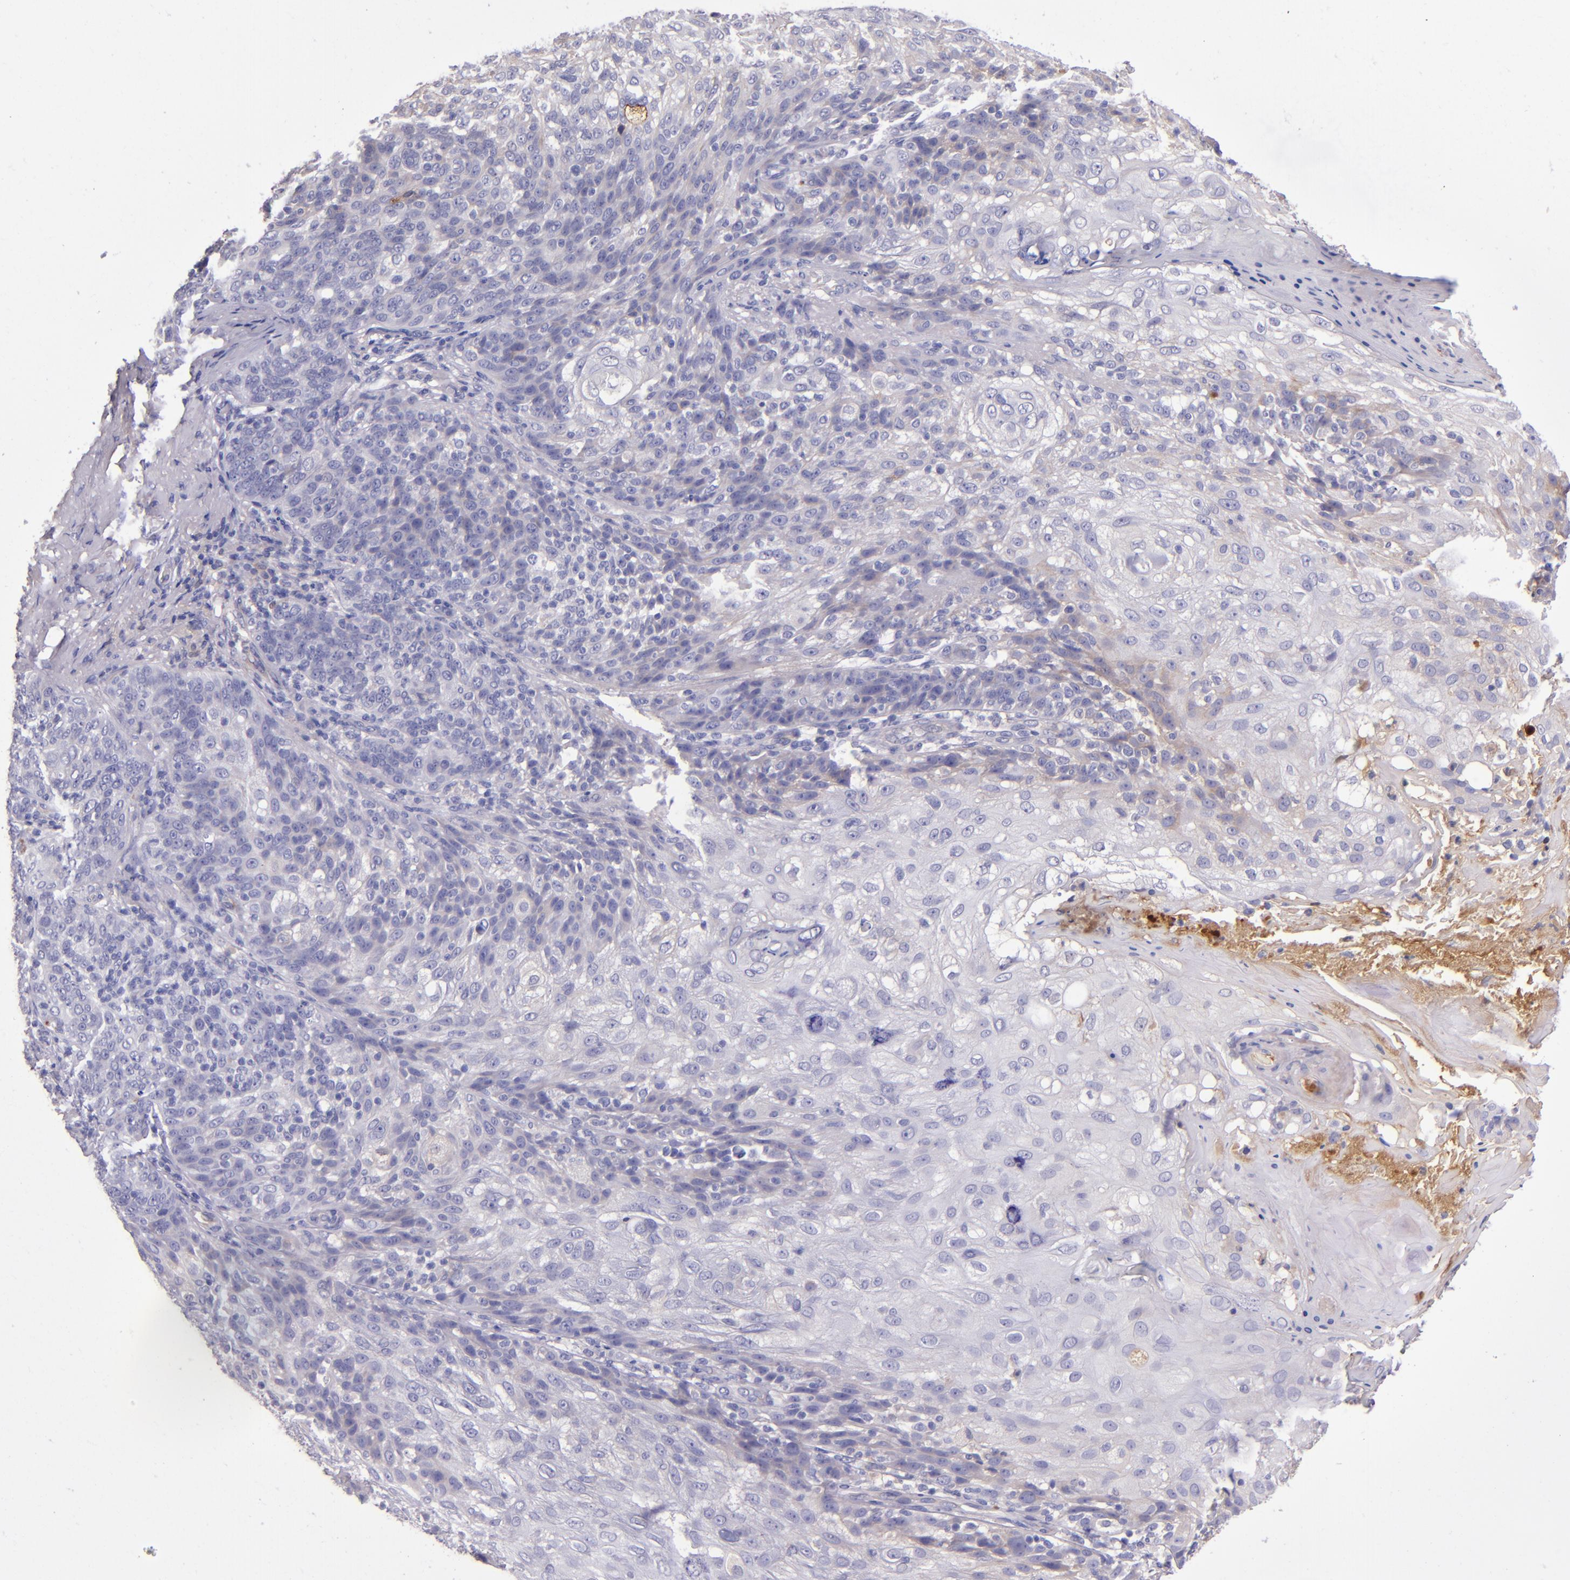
{"staining": {"intensity": "weak", "quantity": "<25%", "location": "cytoplasmic/membranous"}, "tissue": "skin cancer", "cell_type": "Tumor cells", "image_type": "cancer", "snomed": [{"axis": "morphology", "description": "Normal tissue, NOS"}, {"axis": "morphology", "description": "Squamous cell carcinoma, NOS"}, {"axis": "topography", "description": "Skin"}], "caption": "A histopathology image of skin cancer stained for a protein displays no brown staining in tumor cells. (Brightfield microscopy of DAB (3,3'-diaminobenzidine) immunohistochemistry (IHC) at high magnification).", "gene": "CLEC3B", "patient": {"sex": "female", "age": 83}}